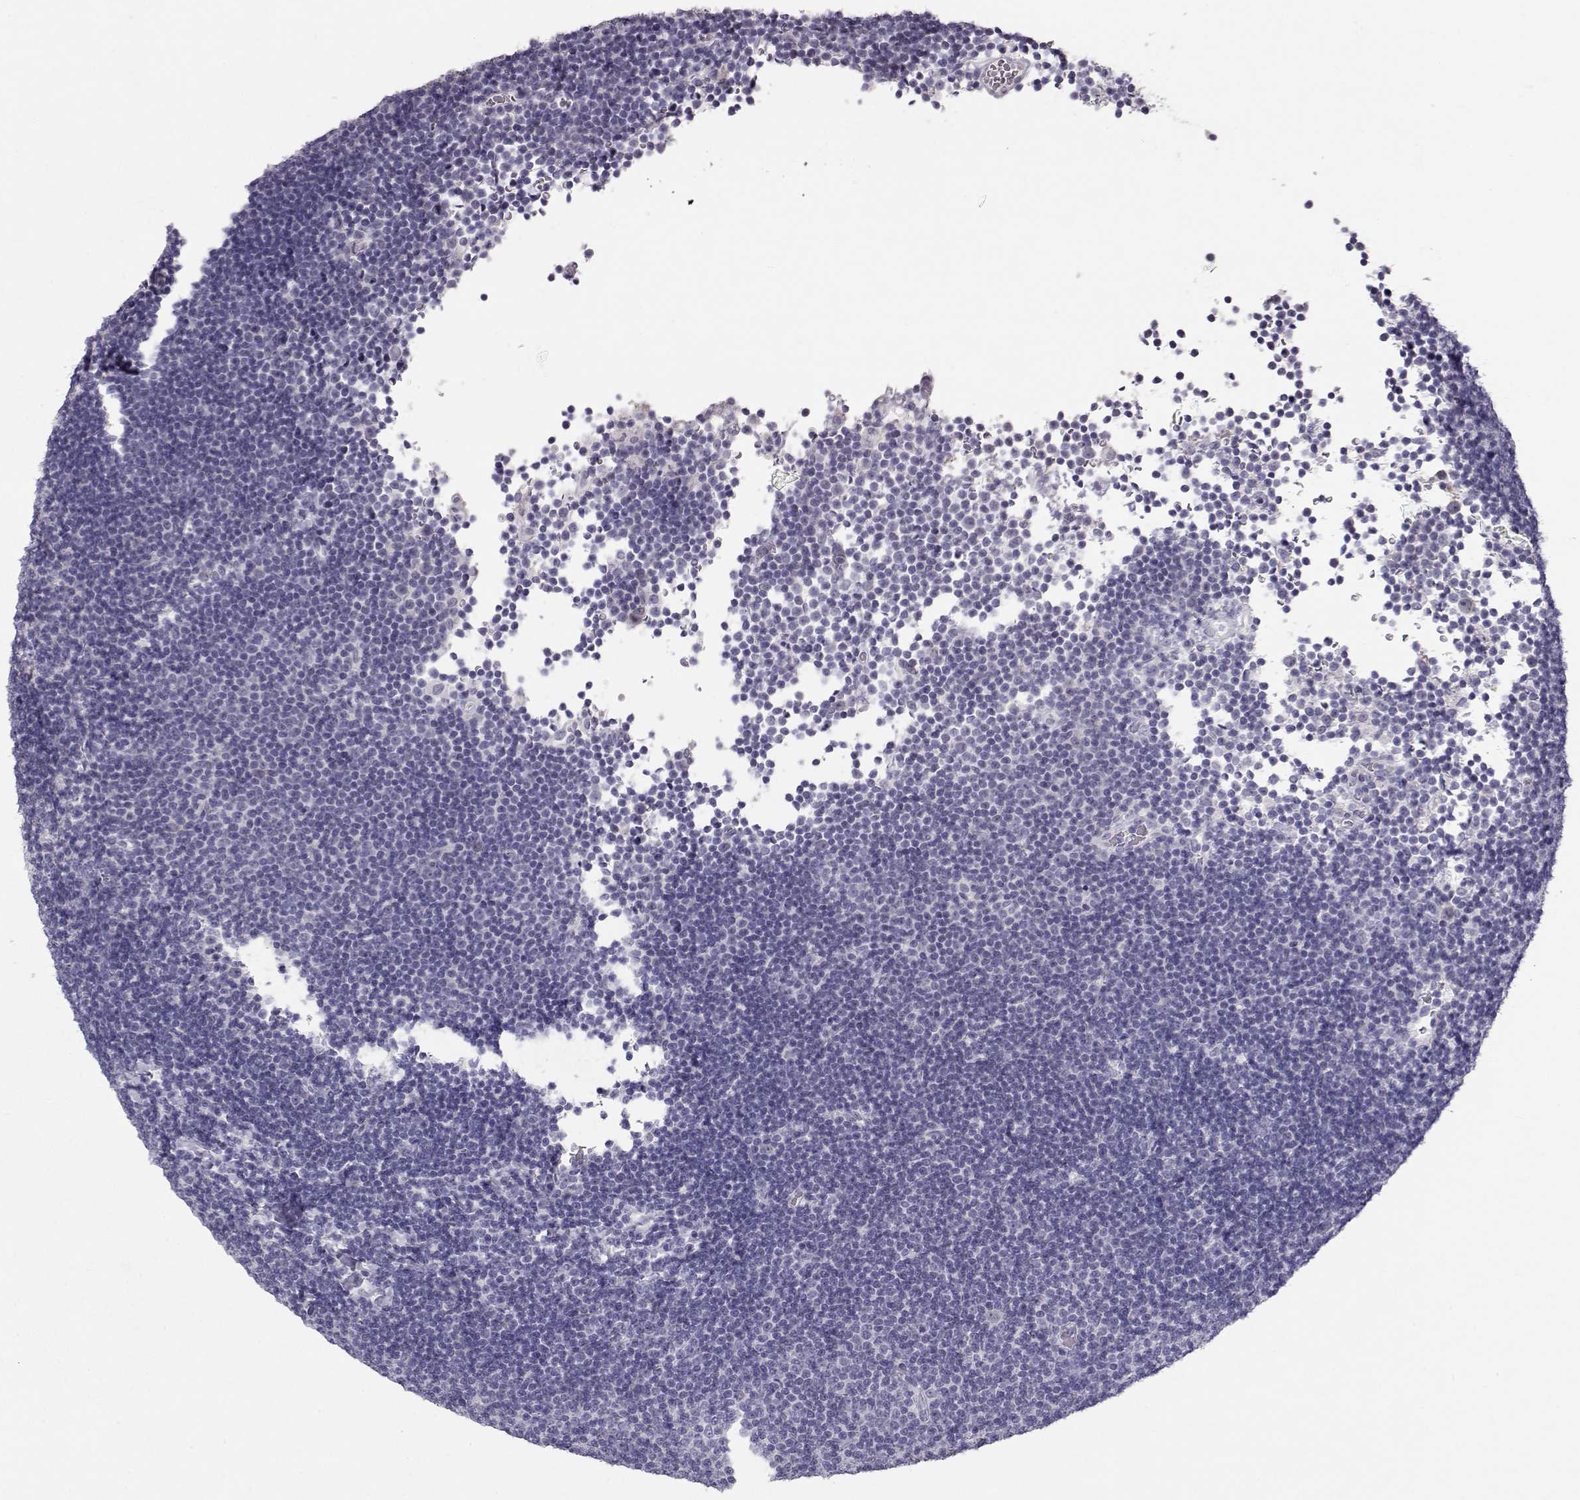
{"staining": {"intensity": "negative", "quantity": "none", "location": "none"}, "tissue": "lymphoma", "cell_type": "Tumor cells", "image_type": "cancer", "snomed": [{"axis": "morphology", "description": "Malignant lymphoma, non-Hodgkin's type, Low grade"}, {"axis": "topography", "description": "Brain"}], "caption": "High power microscopy photomicrograph of an immunohistochemistry micrograph of lymphoma, revealing no significant staining in tumor cells. The staining is performed using DAB brown chromogen with nuclei counter-stained in using hematoxylin.", "gene": "LAMB3", "patient": {"sex": "female", "age": 66}}